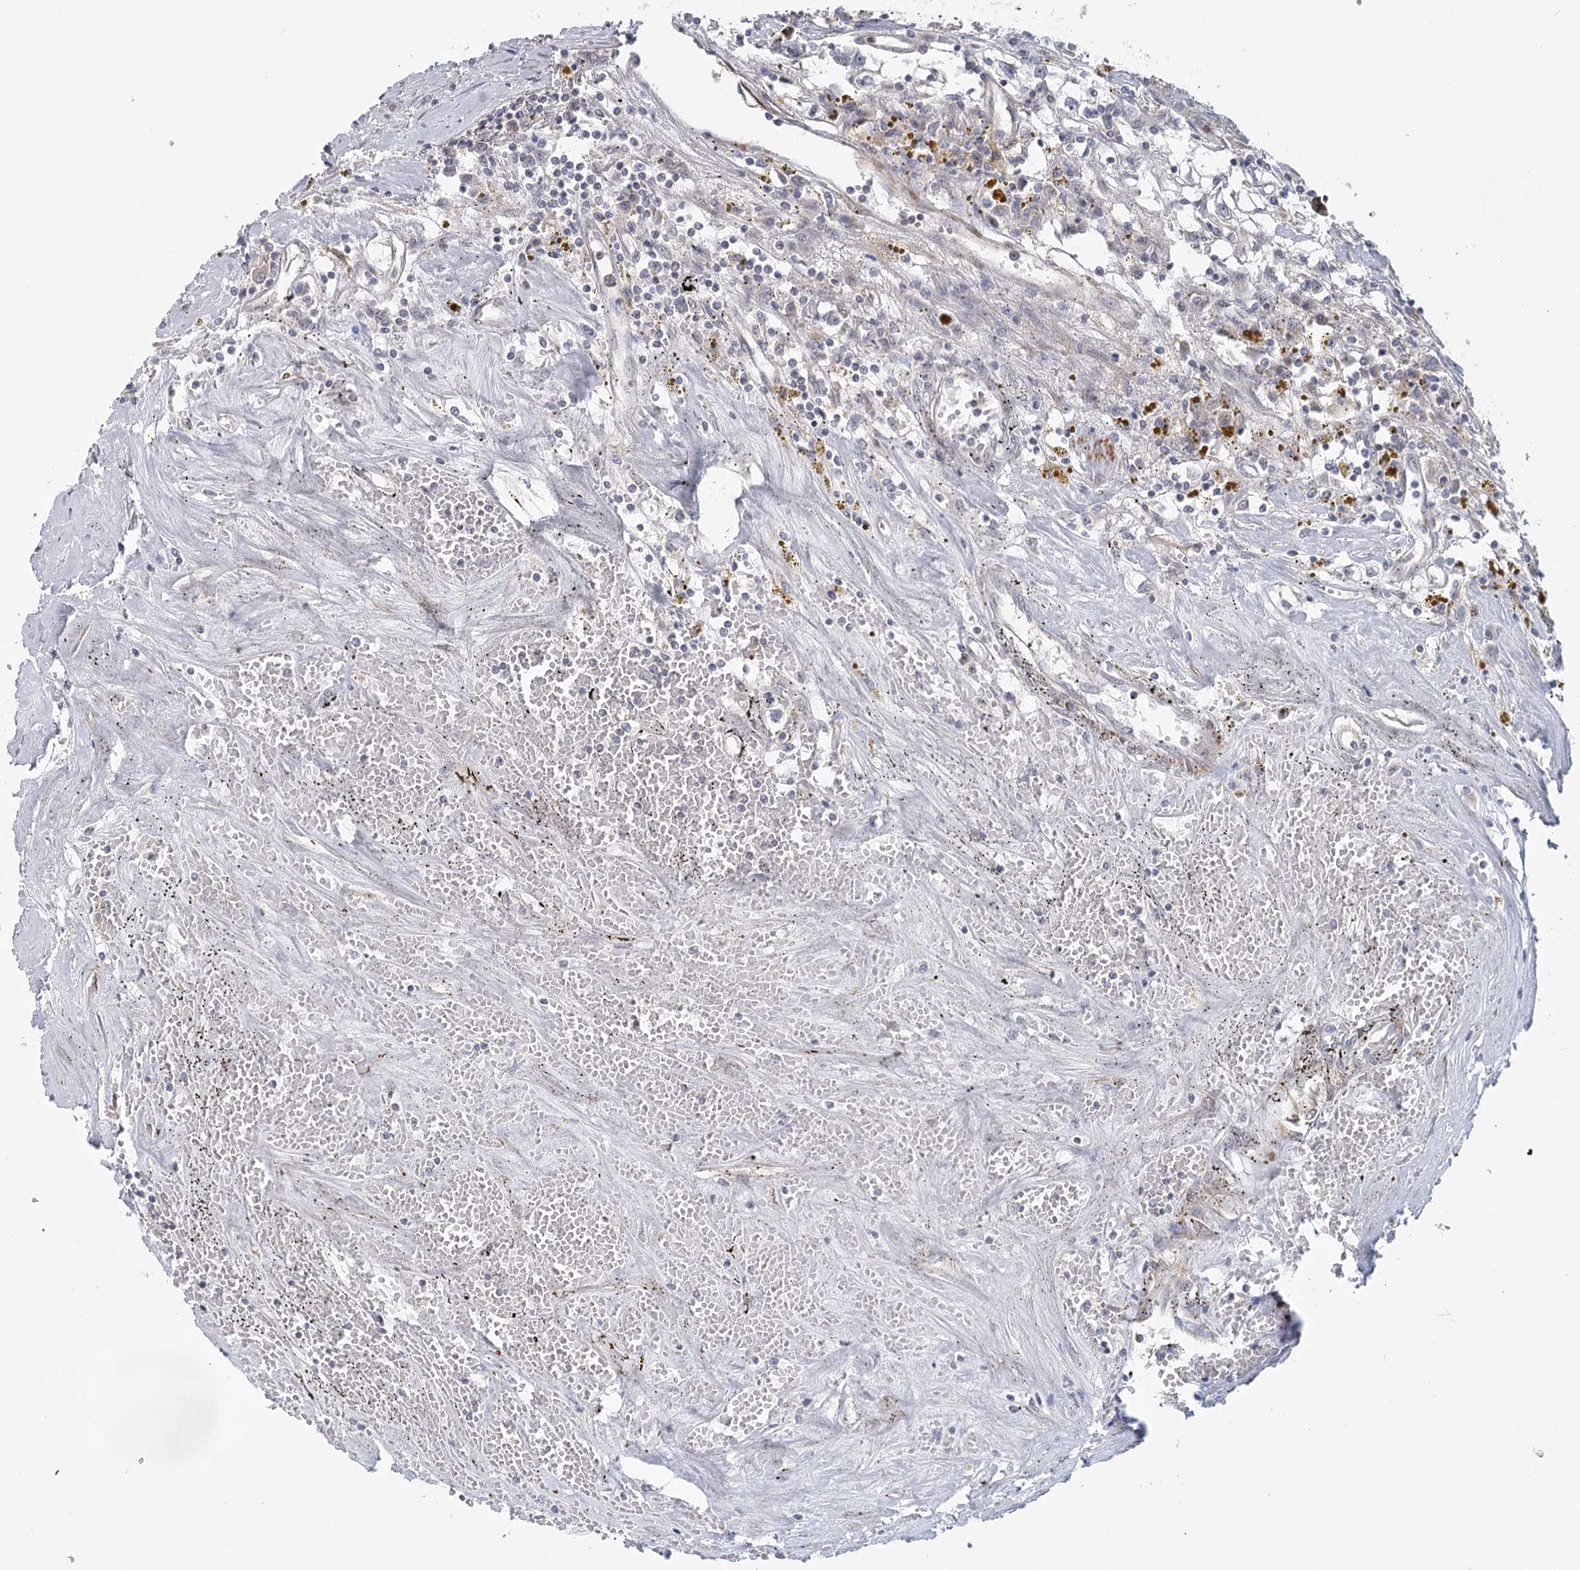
{"staining": {"intensity": "negative", "quantity": "none", "location": "none"}, "tissue": "renal cancer", "cell_type": "Tumor cells", "image_type": "cancer", "snomed": [{"axis": "morphology", "description": "Adenocarcinoma, NOS"}, {"axis": "topography", "description": "Kidney"}], "caption": "Immunohistochemistry photomicrograph of human renal cancer stained for a protein (brown), which reveals no expression in tumor cells.", "gene": "USP11", "patient": {"sex": "male", "age": 56}}